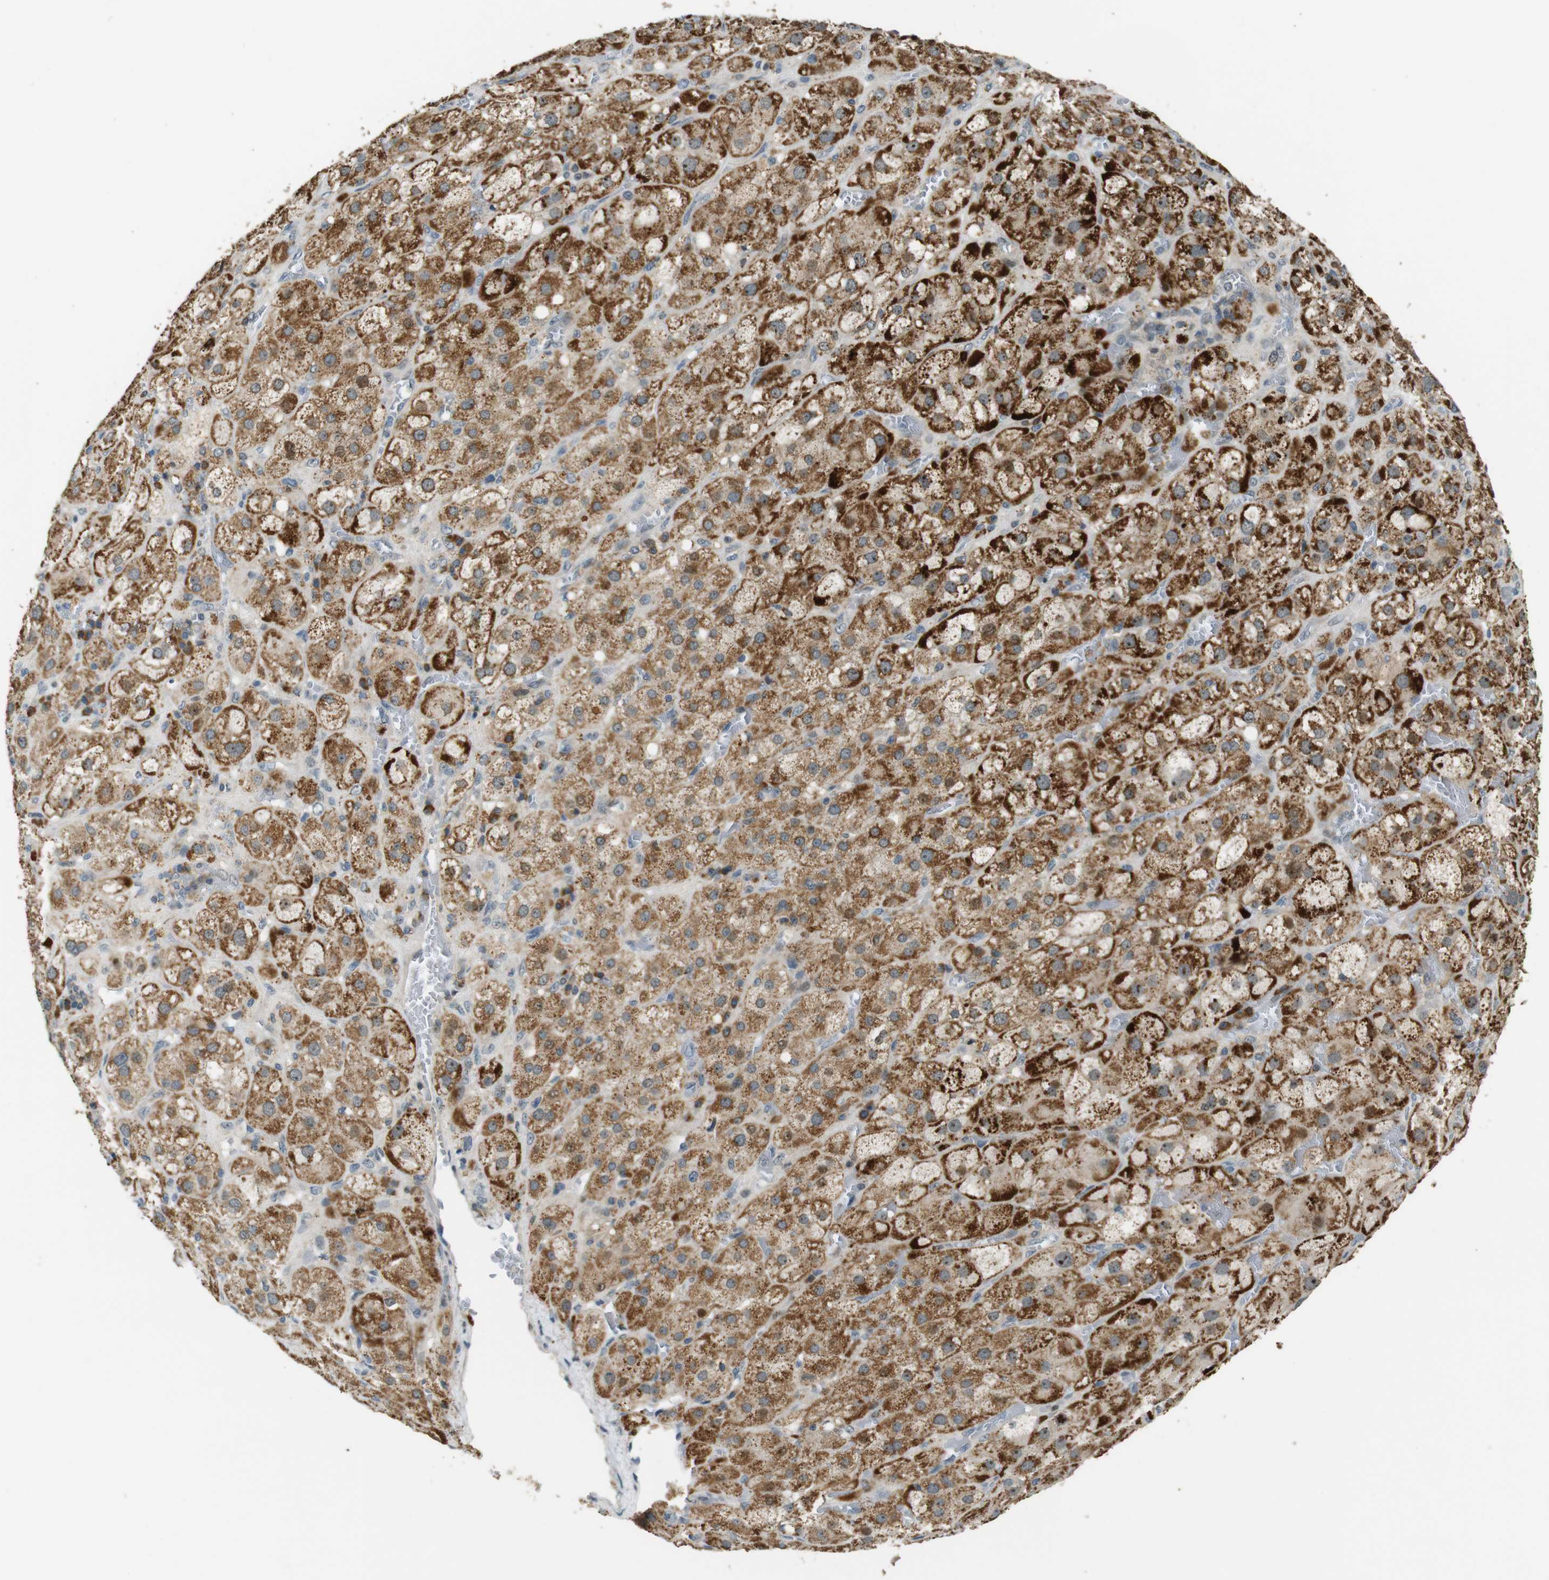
{"staining": {"intensity": "moderate", "quantity": ">75%", "location": "cytoplasmic/membranous"}, "tissue": "adrenal gland", "cell_type": "Glandular cells", "image_type": "normal", "snomed": [{"axis": "morphology", "description": "Normal tissue, NOS"}, {"axis": "topography", "description": "Adrenal gland"}], "caption": "Brown immunohistochemical staining in normal human adrenal gland reveals moderate cytoplasmic/membranous staining in about >75% of glandular cells.", "gene": "MAGI2", "patient": {"sex": "female", "age": 47}}